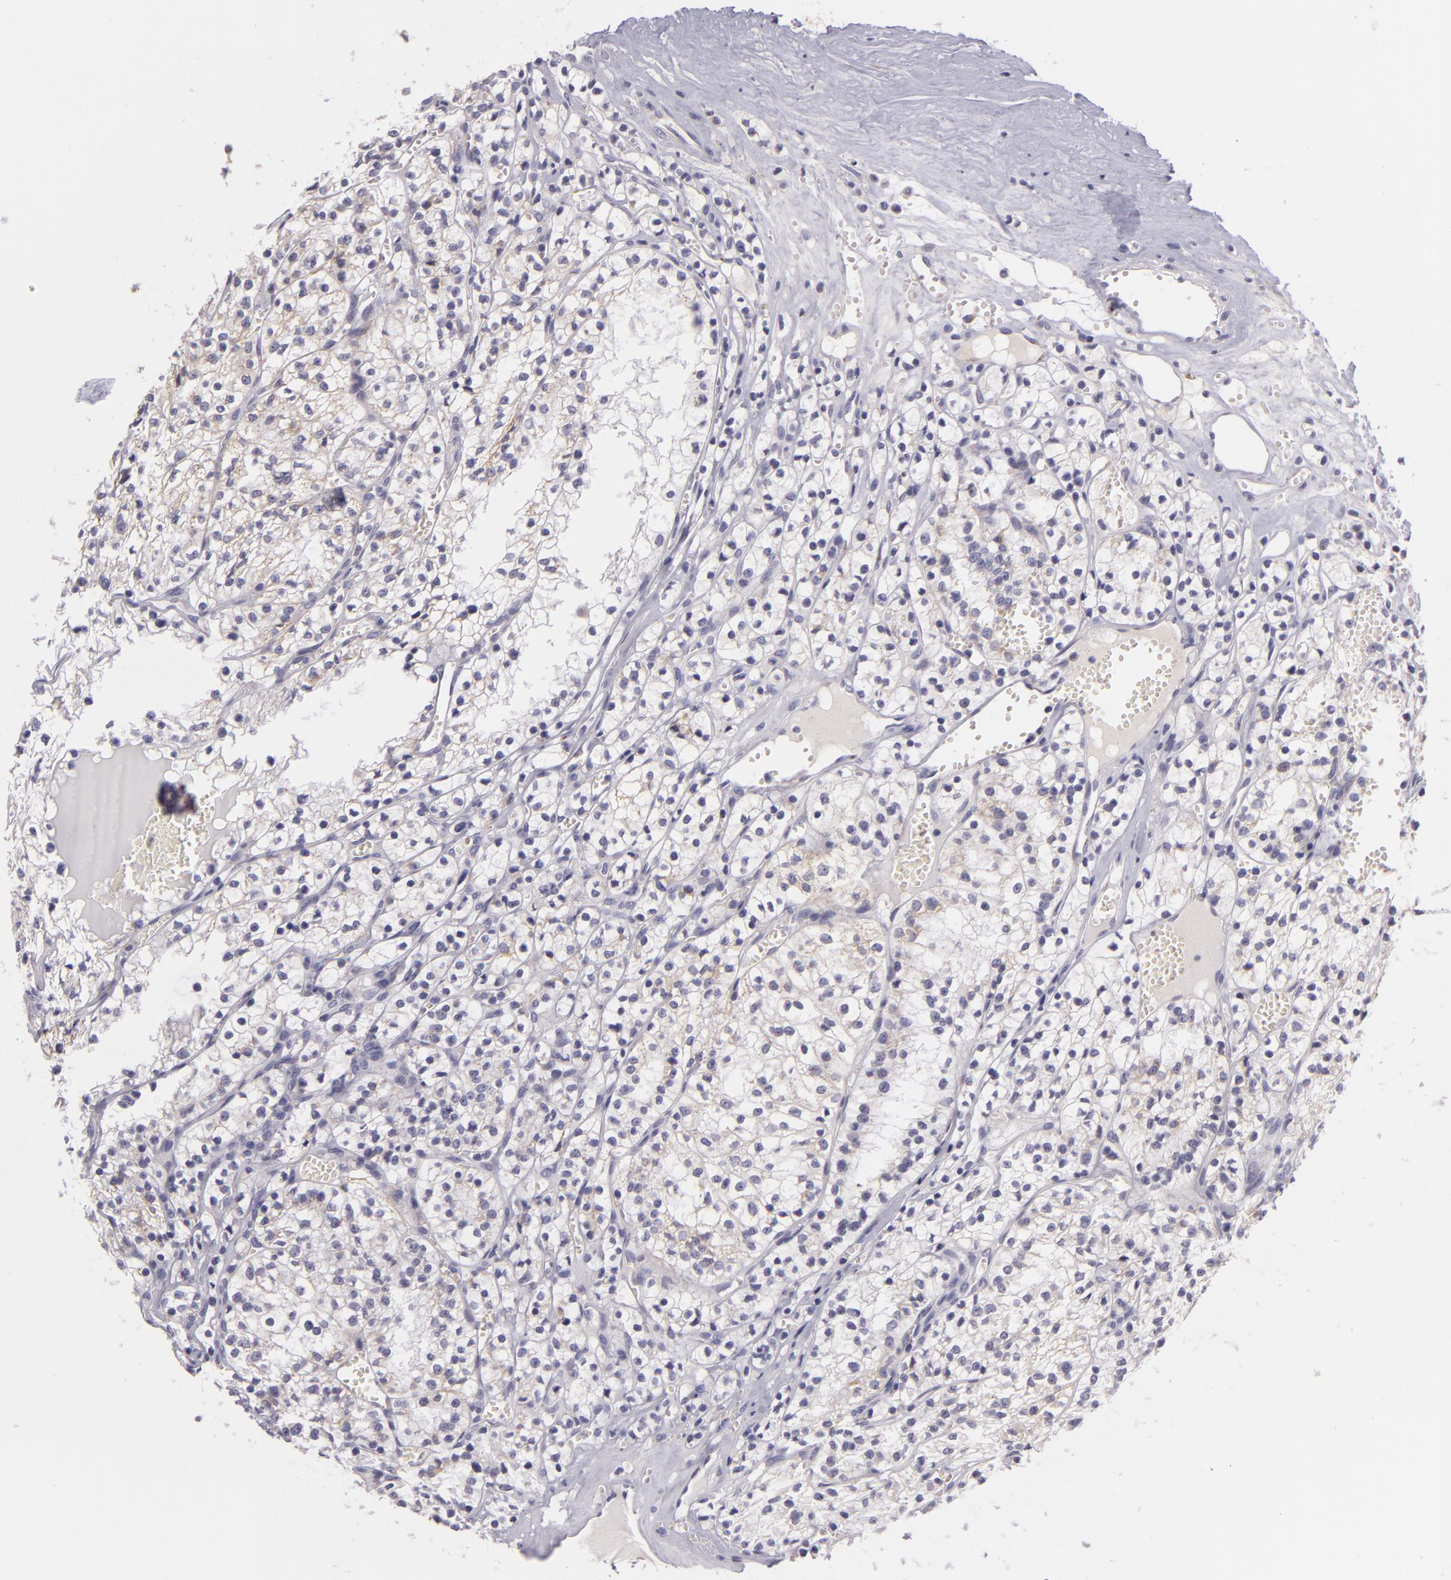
{"staining": {"intensity": "negative", "quantity": "none", "location": "none"}, "tissue": "renal cancer", "cell_type": "Tumor cells", "image_type": "cancer", "snomed": [{"axis": "morphology", "description": "Adenocarcinoma, NOS"}, {"axis": "topography", "description": "Kidney"}], "caption": "This is an IHC micrograph of adenocarcinoma (renal). There is no expression in tumor cells.", "gene": "CILK1", "patient": {"sex": "male", "age": 61}}